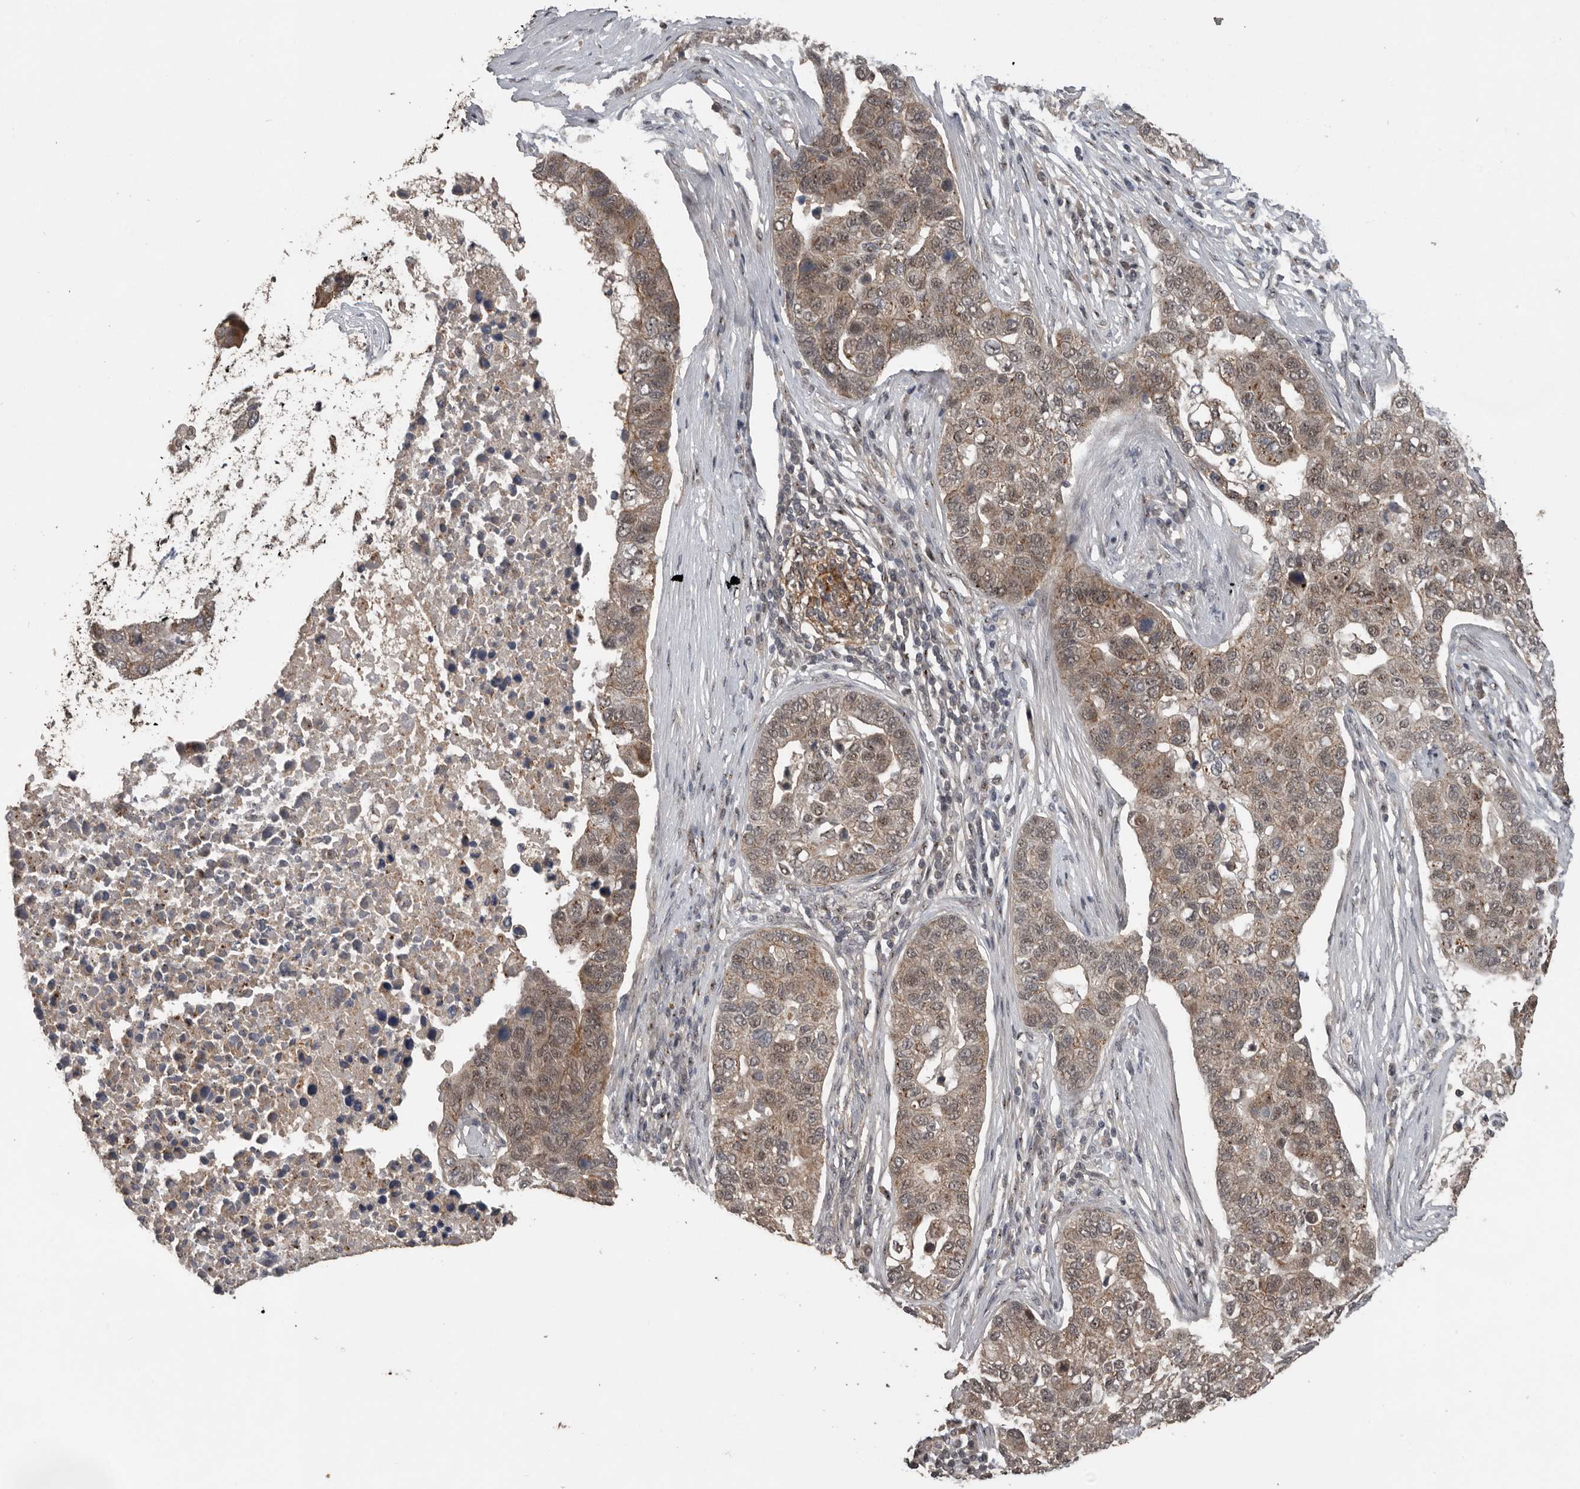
{"staining": {"intensity": "weak", "quantity": ">75%", "location": "cytoplasmic/membranous"}, "tissue": "pancreatic cancer", "cell_type": "Tumor cells", "image_type": "cancer", "snomed": [{"axis": "morphology", "description": "Adenocarcinoma, NOS"}, {"axis": "topography", "description": "Pancreas"}], "caption": "Weak cytoplasmic/membranous protein expression is present in approximately >75% of tumor cells in pancreatic cancer (adenocarcinoma).", "gene": "CEP350", "patient": {"sex": "female", "age": 61}}